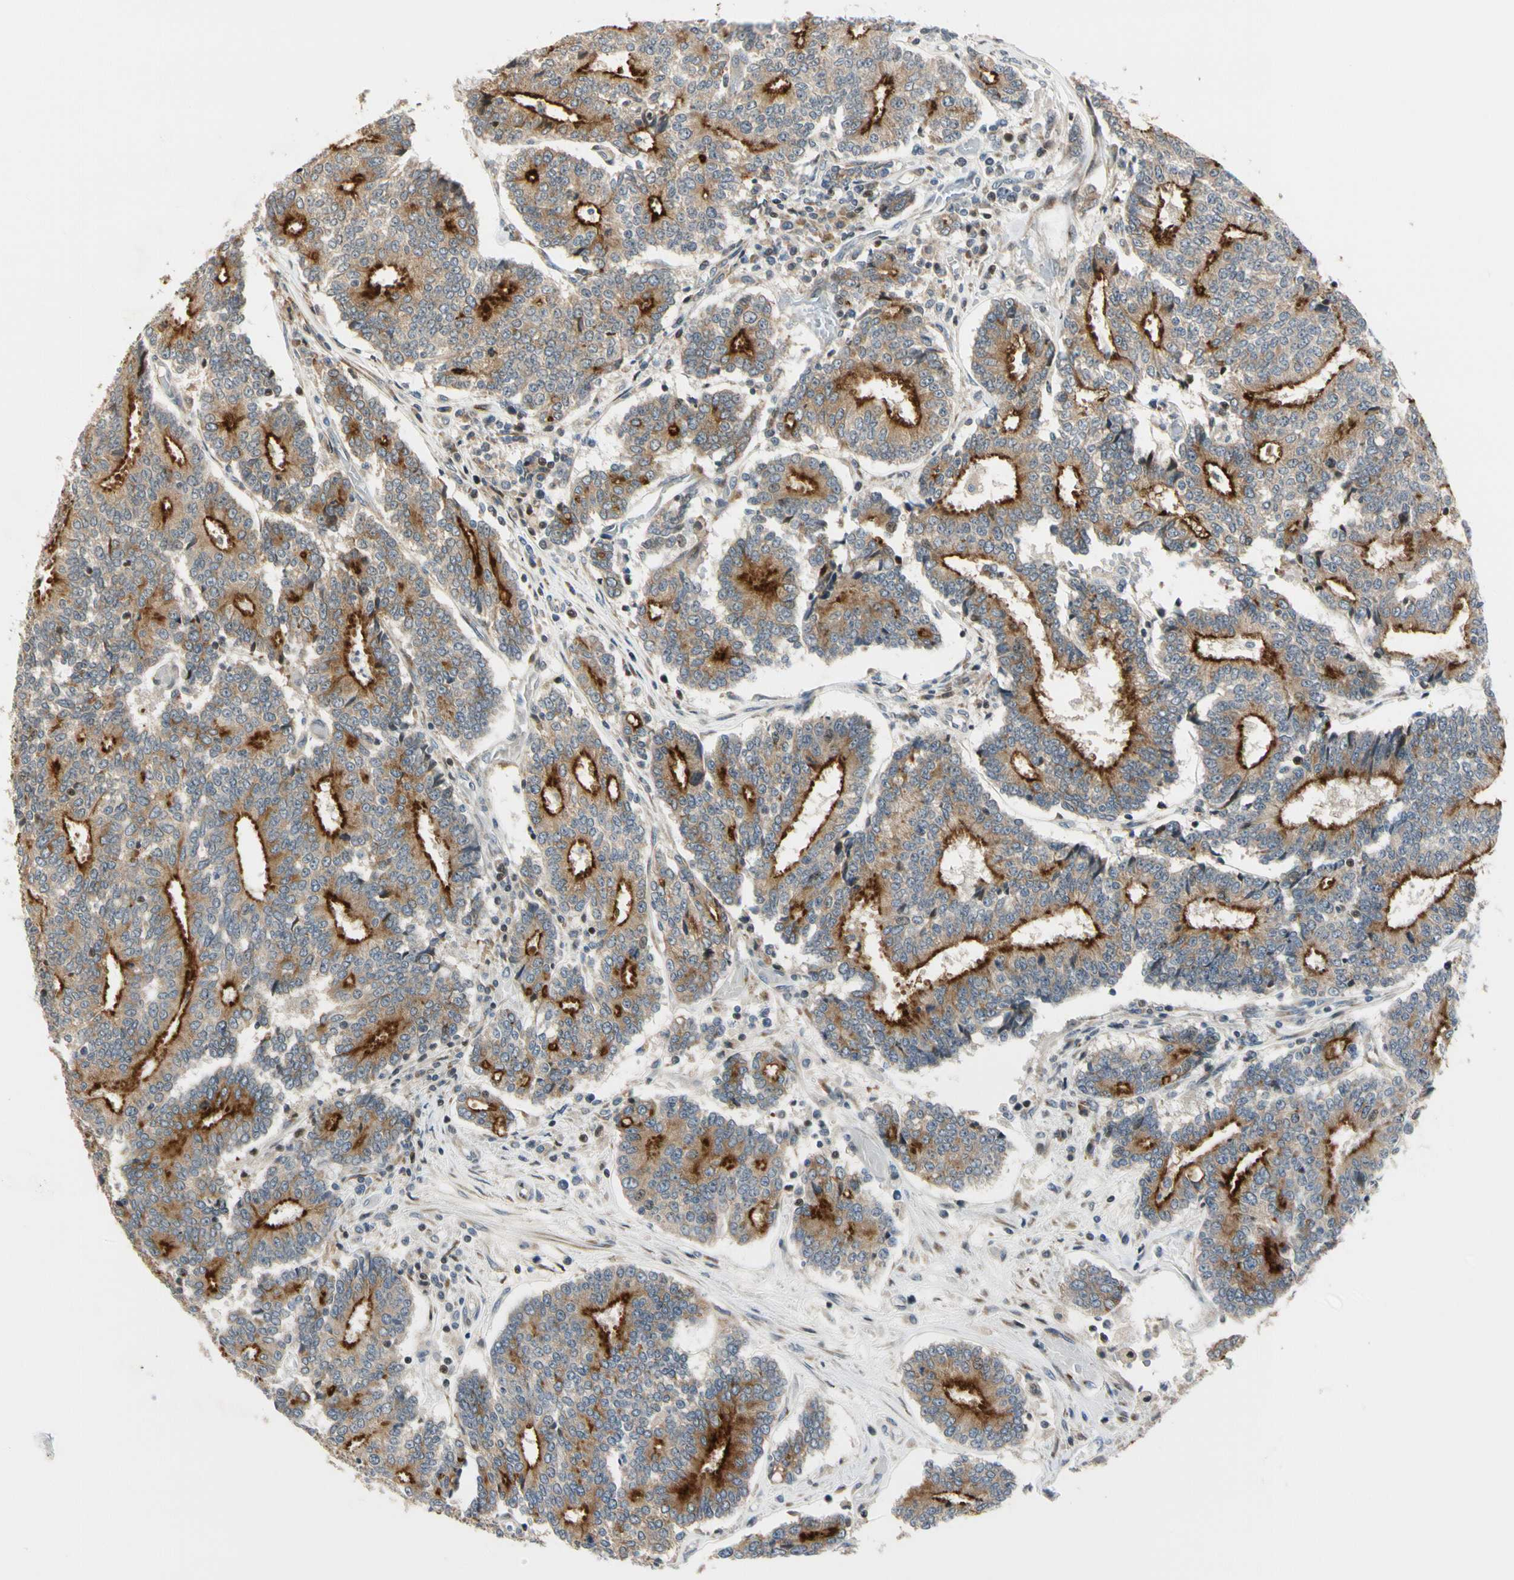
{"staining": {"intensity": "strong", "quantity": ">75%", "location": "cytoplasmic/membranous"}, "tissue": "prostate cancer", "cell_type": "Tumor cells", "image_type": "cancer", "snomed": [{"axis": "morphology", "description": "Normal tissue, NOS"}, {"axis": "morphology", "description": "Adenocarcinoma, High grade"}, {"axis": "topography", "description": "Prostate"}, {"axis": "topography", "description": "Seminal veicle"}], "caption": "Protein analysis of high-grade adenocarcinoma (prostate) tissue shows strong cytoplasmic/membranous positivity in about >75% of tumor cells. The protein of interest is stained brown, and the nuclei are stained in blue (DAB (3,3'-diaminobenzidine) IHC with brightfield microscopy, high magnification).", "gene": "NPDC1", "patient": {"sex": "male", "age": 55}}